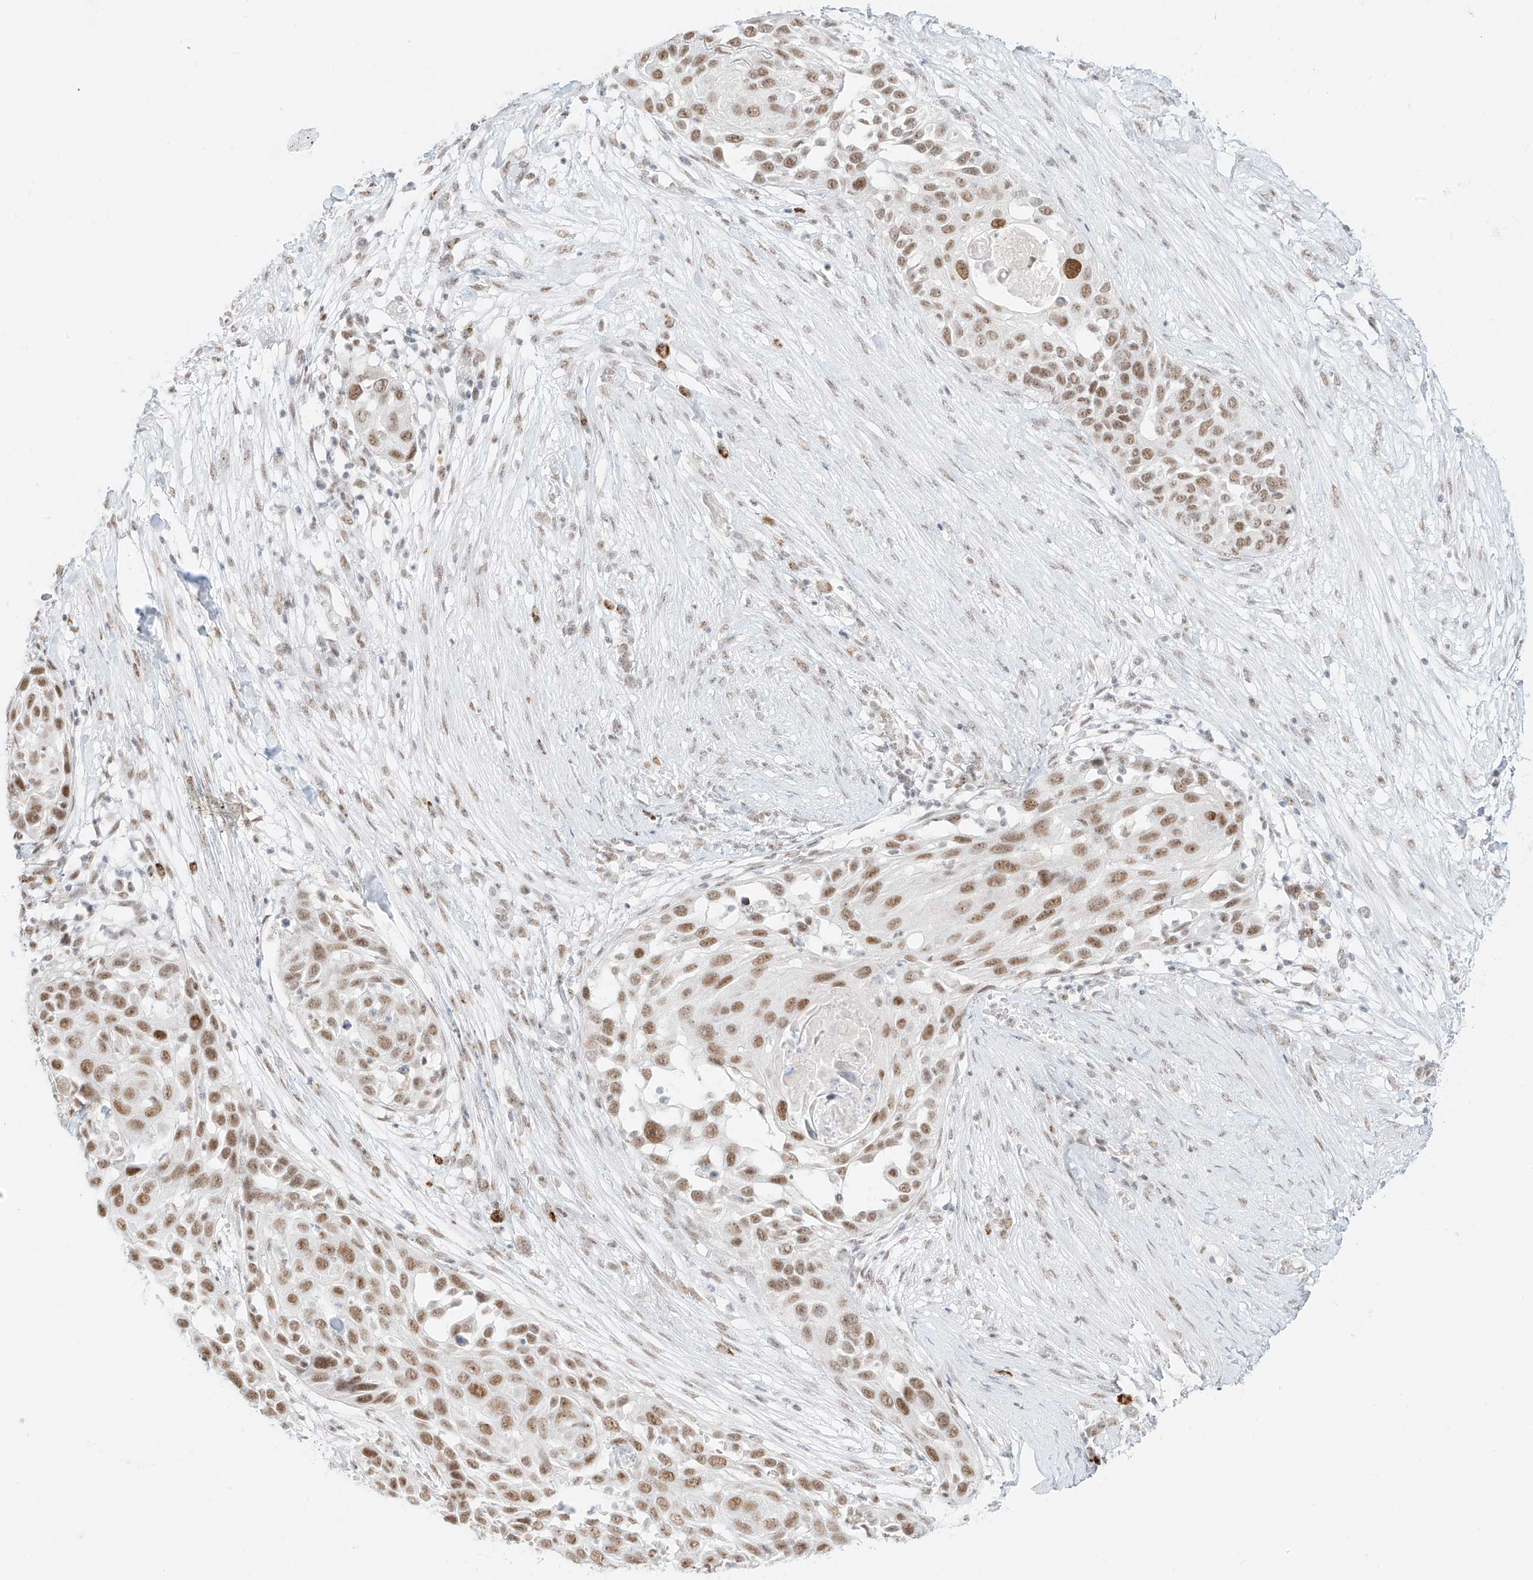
{"staining": {"intensity": "moderate", "quantity": ">75%", "location": "nuclear"}, "tissue": "skin cancer", "cell_type": "Tumor cells", "image_type": "cancer", "snomed": [{"axis": "morphology", "description": "Squamous cell carcinoma, NOS"}, {"axis": "topography", "description": "Skin"}], "caption": "IHC (DAB) staining of human skin cancer demonstrates moderate nuclear protein expression in about >75% of tumor cells.", "gene": "SUPT5H", "patient": {"sex": "female", "age": 44}}